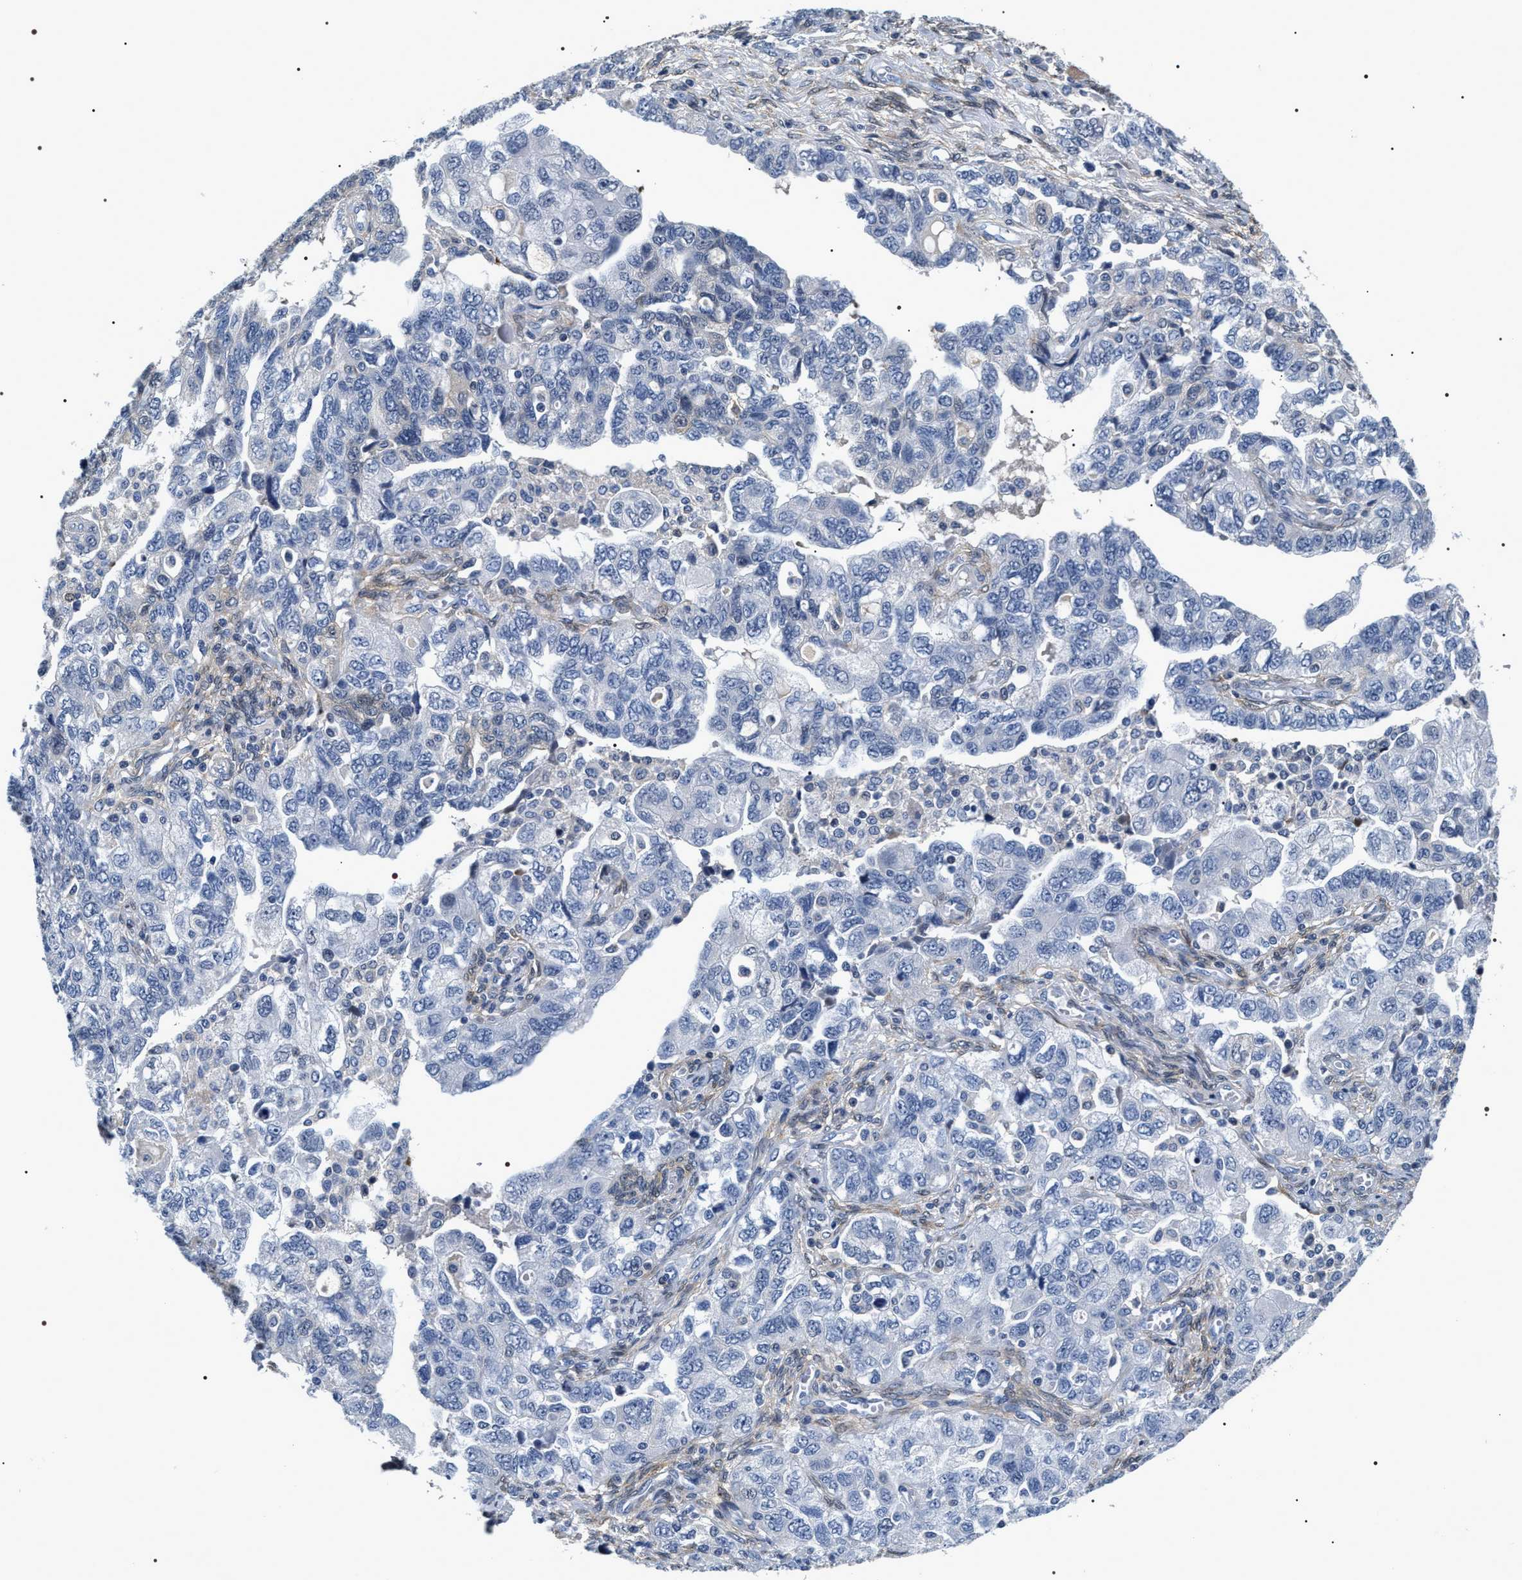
{"staining": {"intensity": "negative", "quantity": "none", "location": "none"}, "tissue": "ovarian cancer", "cell_type": "Tumor cells", "image_type": "cancer", "snomed": [{"axis": "morphology", "description": "Carcinoma, NOS"}, {"axis": "morphology", "description": "Cystadenocarcinoma, serous, NOS"}, {"axis": "topography", "description": "Ovary"}], "caption": "There is no significant positivity in tumor cells of serous cystadenocarcinoma (ovarian).", "gene": "BAG2", "patient": {"sex": "female", "age": 69}}